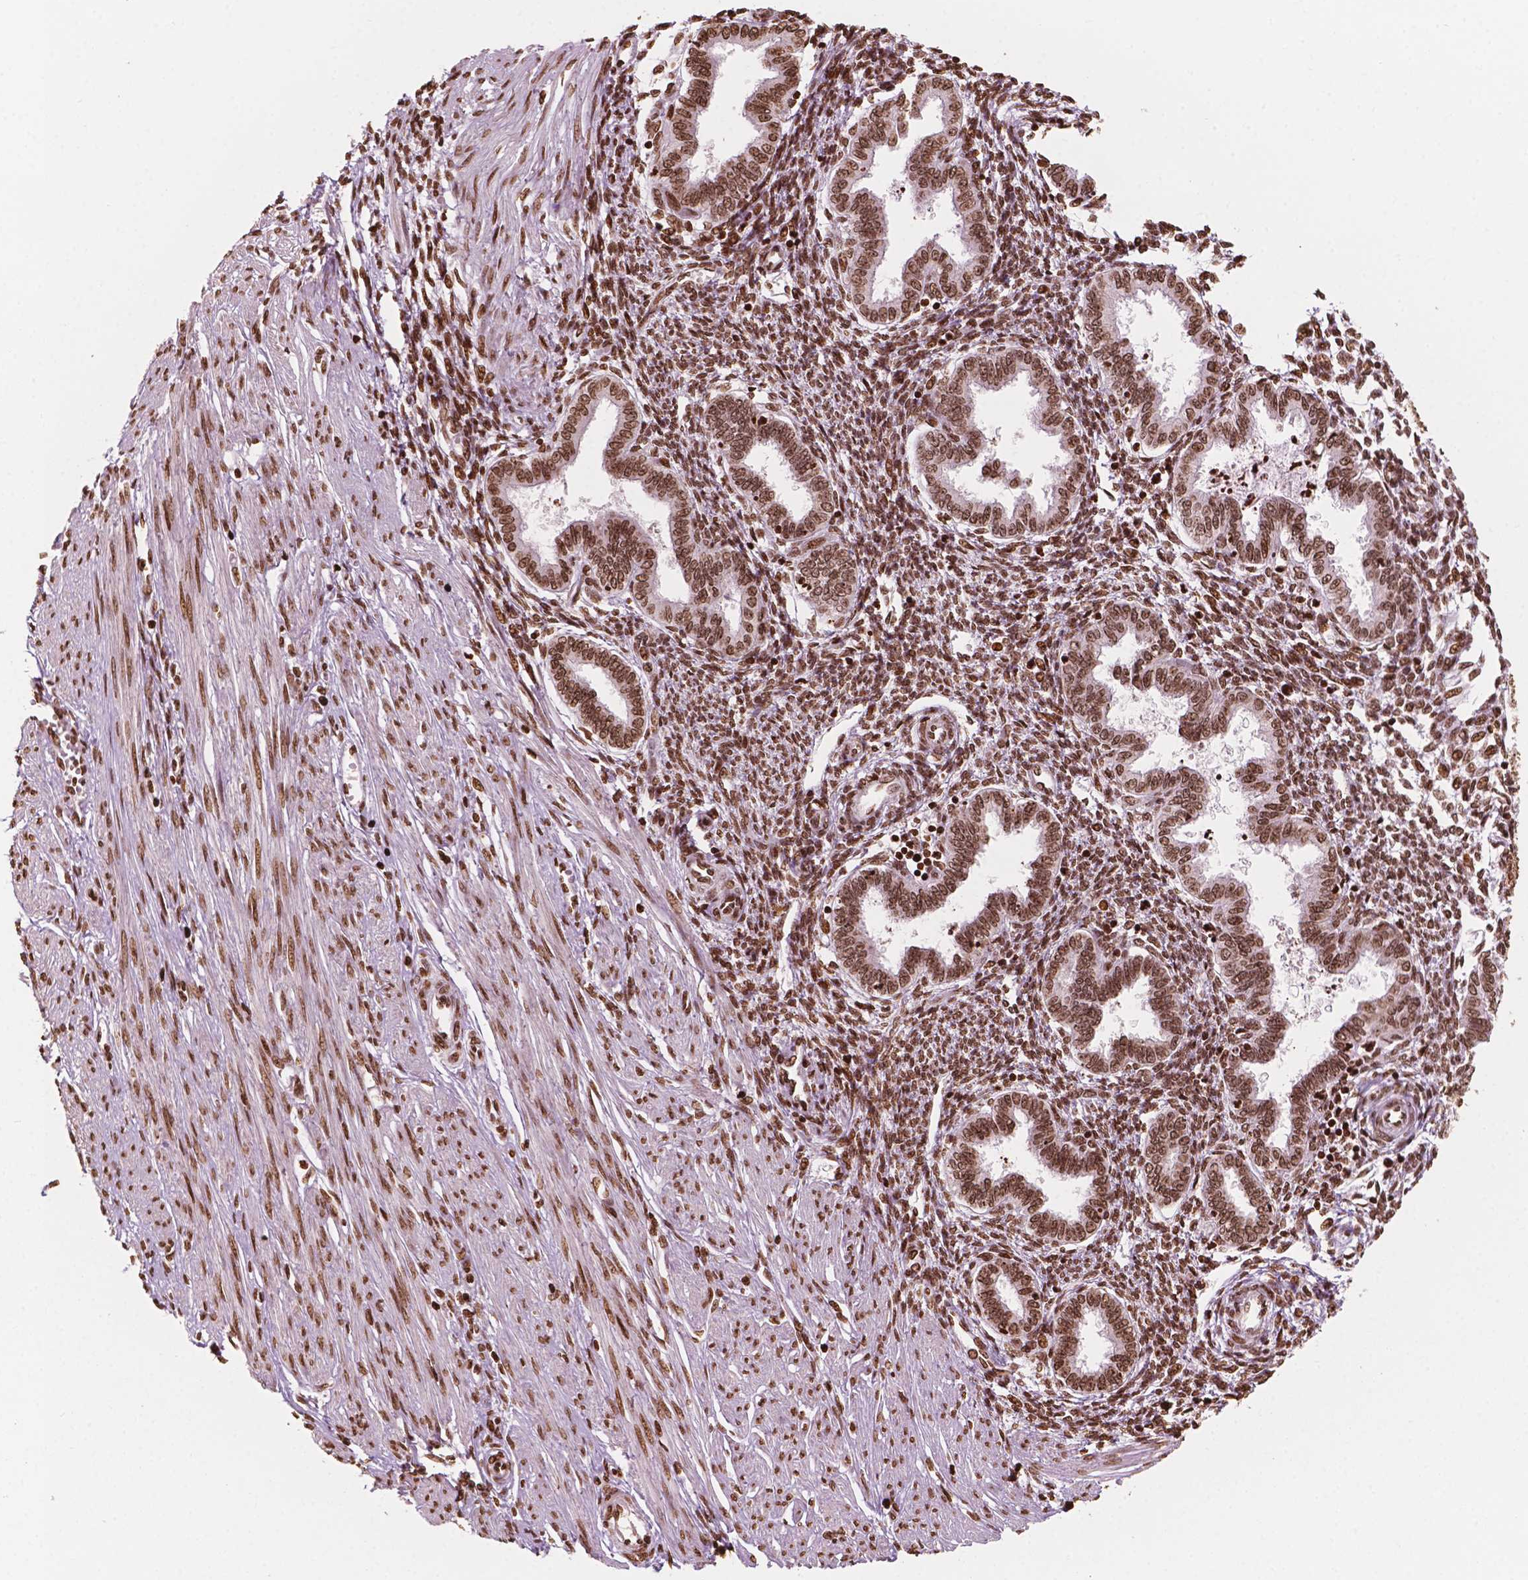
{"staining": {"intensity": "moderate", "quantity": ">75%", "location": "nuclear"}, "tissue": "endometrium", "cell_type": "Cells in endometrial stroma", "image_type": "normal", "snomed": [{"axis": "morphology", "description": "Normal tissue, NOS"}, {"axis": "topography", "description": "Endometrium"}], "caption": "High-magnification brightfield microscopy of benign endometrium stained with DAB (brown) and counterstained with hematoxylin (blue). cells in endometrial stroma exhibit moderate nuclear staining is present in approximately>75% of cells.", "gene": "H3C7", "patient": {"sex": "female", "age": 33}}